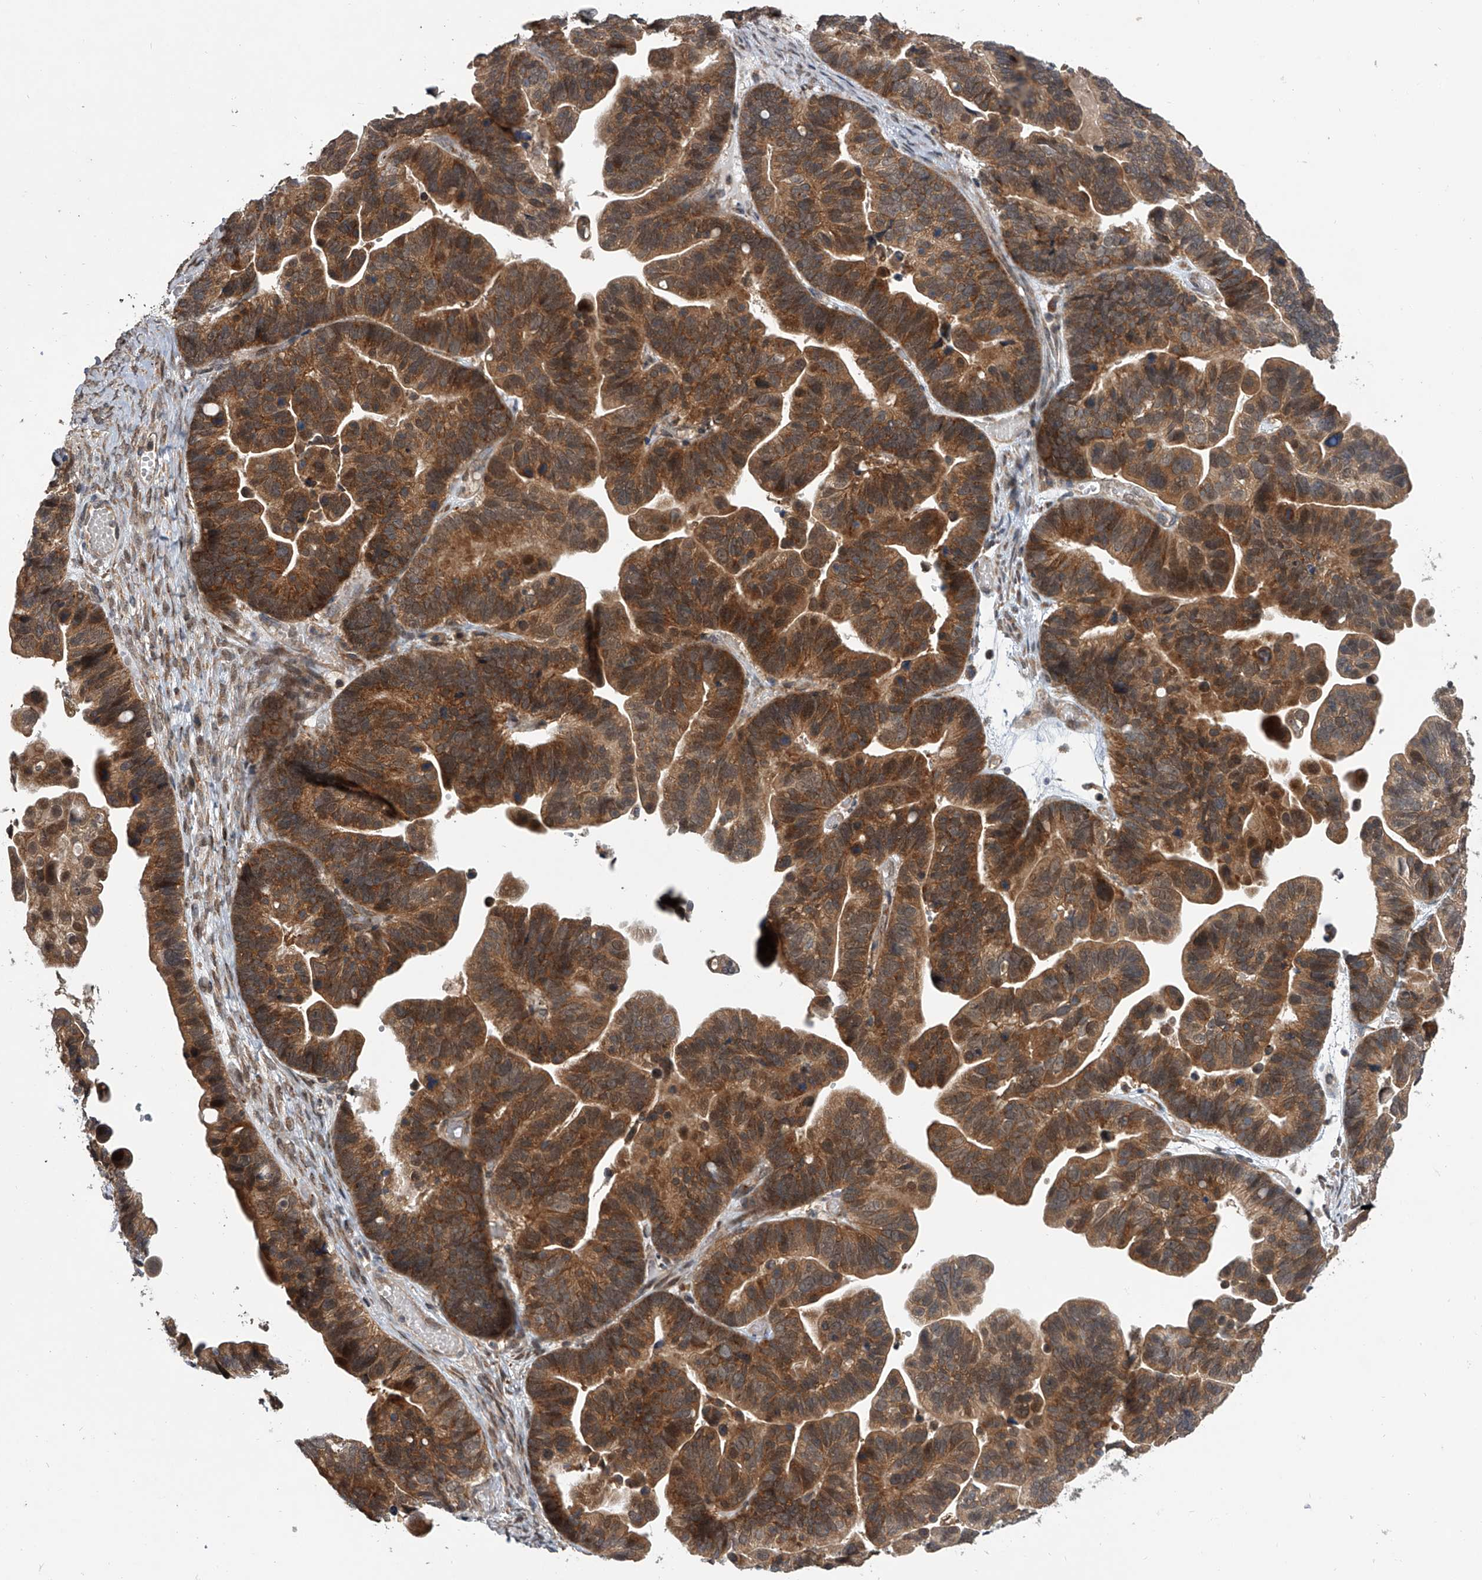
{"staining": {"intensity": "moderate", "quantity": ">75%", "location": "cytoplasmic/membranous"}, "tissue": "ovarian cancer", "cell_type": "Tumor cells", "image_type": "cancer", "snomed": [{"axis": "morphology", "description": "Cystadenocarcinoma, serous, NOS"}, {"axis": "topography", "description": "Ovary"}], "caption": "The photomicrograph demonstrates staining of ovarian cancer (serous cystadenocarcinoma), revealing moderate cytoplasmic/membranous protein staining (brown color) within tumor cells. (DAB IHC, brown staining for protein, blue staining for nuclei).", "gene": "GEMIN8", "patient": {"sex": "female", "age": 56}}